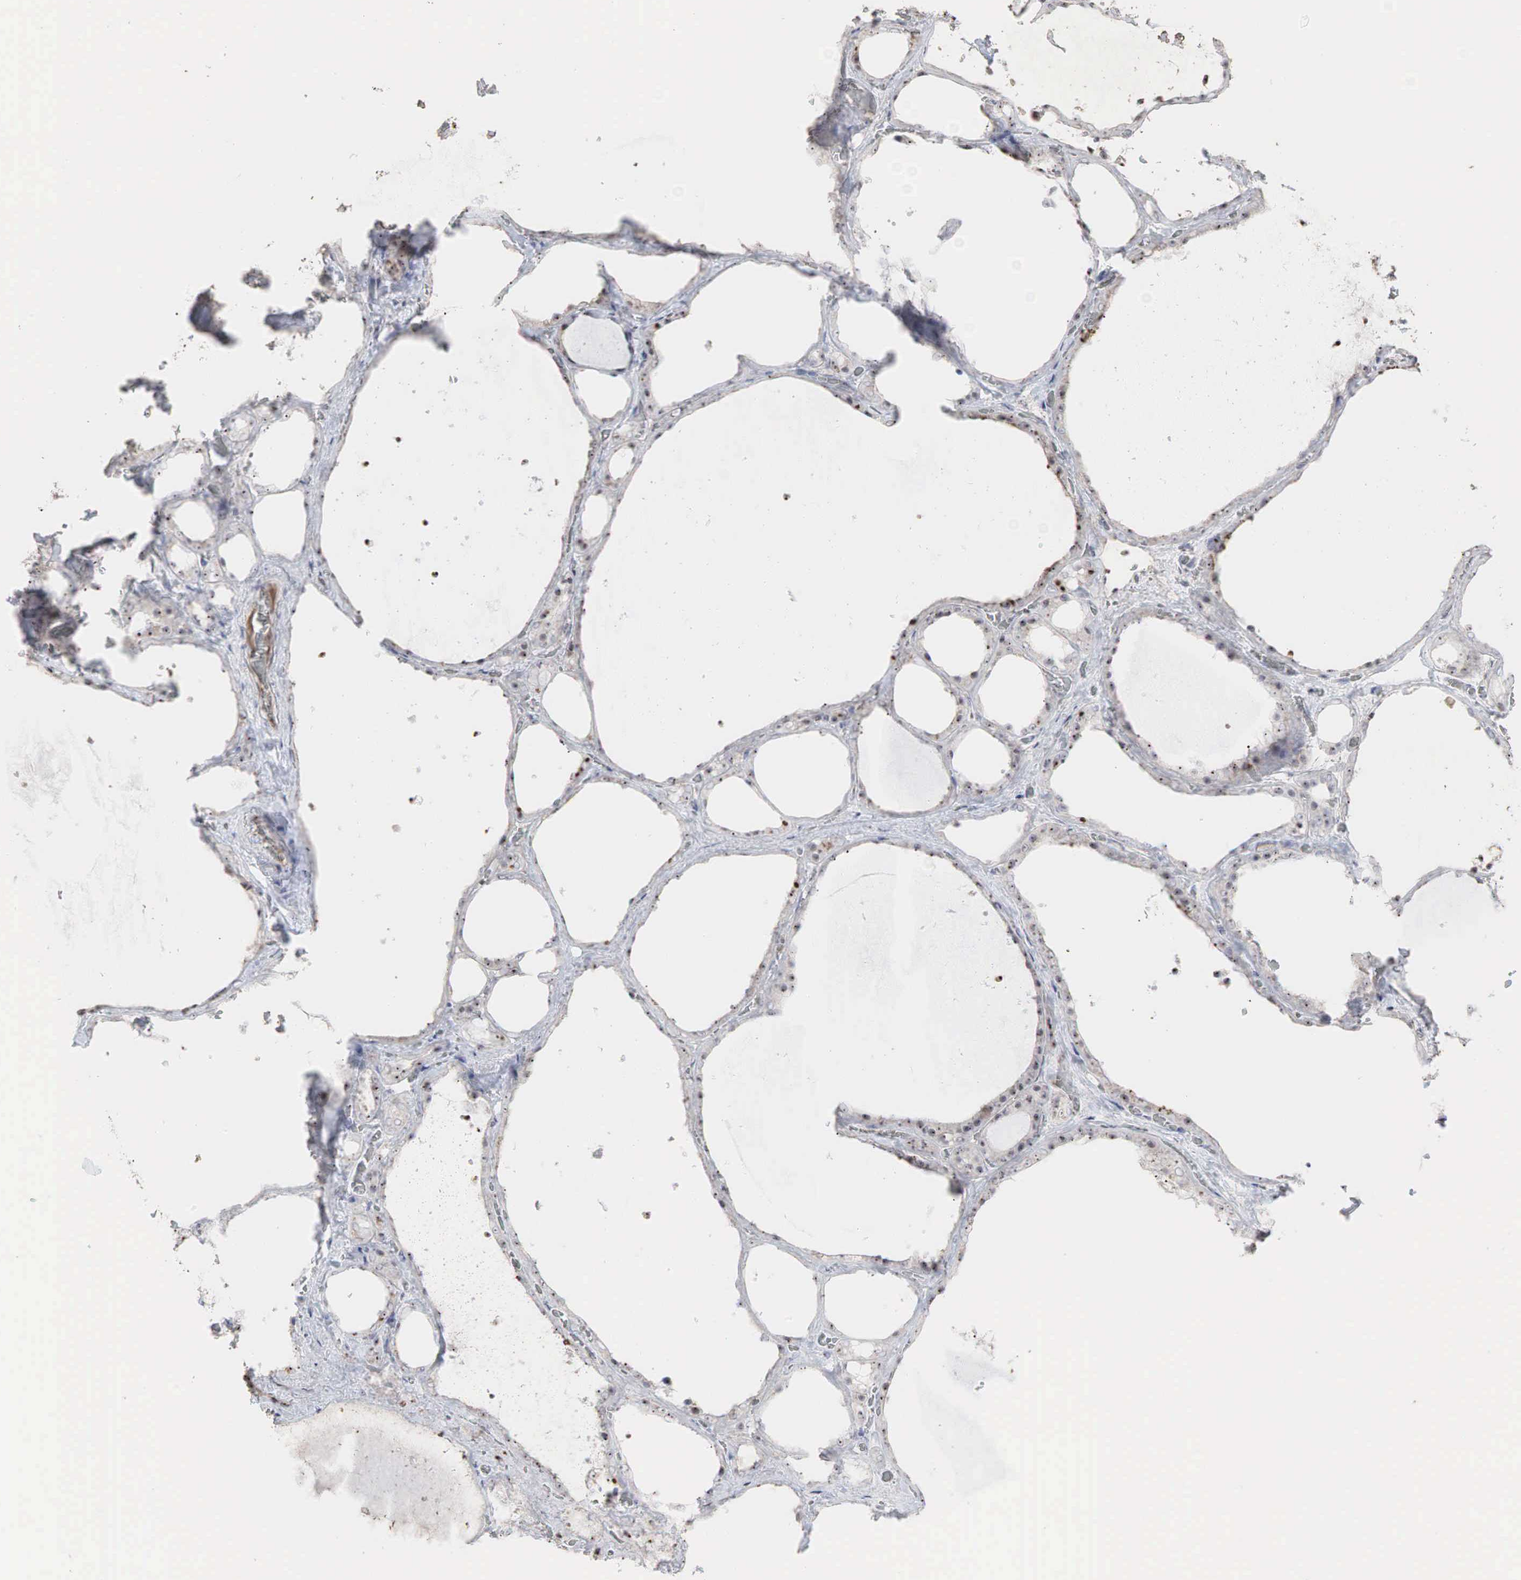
{"staining": {"intensity": "moderate", "quantity": ">75%", "location": "nuclear"}, "tissue": "thyroid gland", "cell_type": "Glandular cells", "image_type": "normal", "snomed": [{"axis": "morphology", "description": "Normal tissue, NOS"}, {"axis": "topography", "description": "Thyroid gland"}], "caption": "Immunohistochemical staining of benign human thyroid gland shows >75% levels of moderate nuclear protein positivity in about >75% of glandular cells.", "gene": "DKC1", "patient": {"sex": "male", "age": 76}}